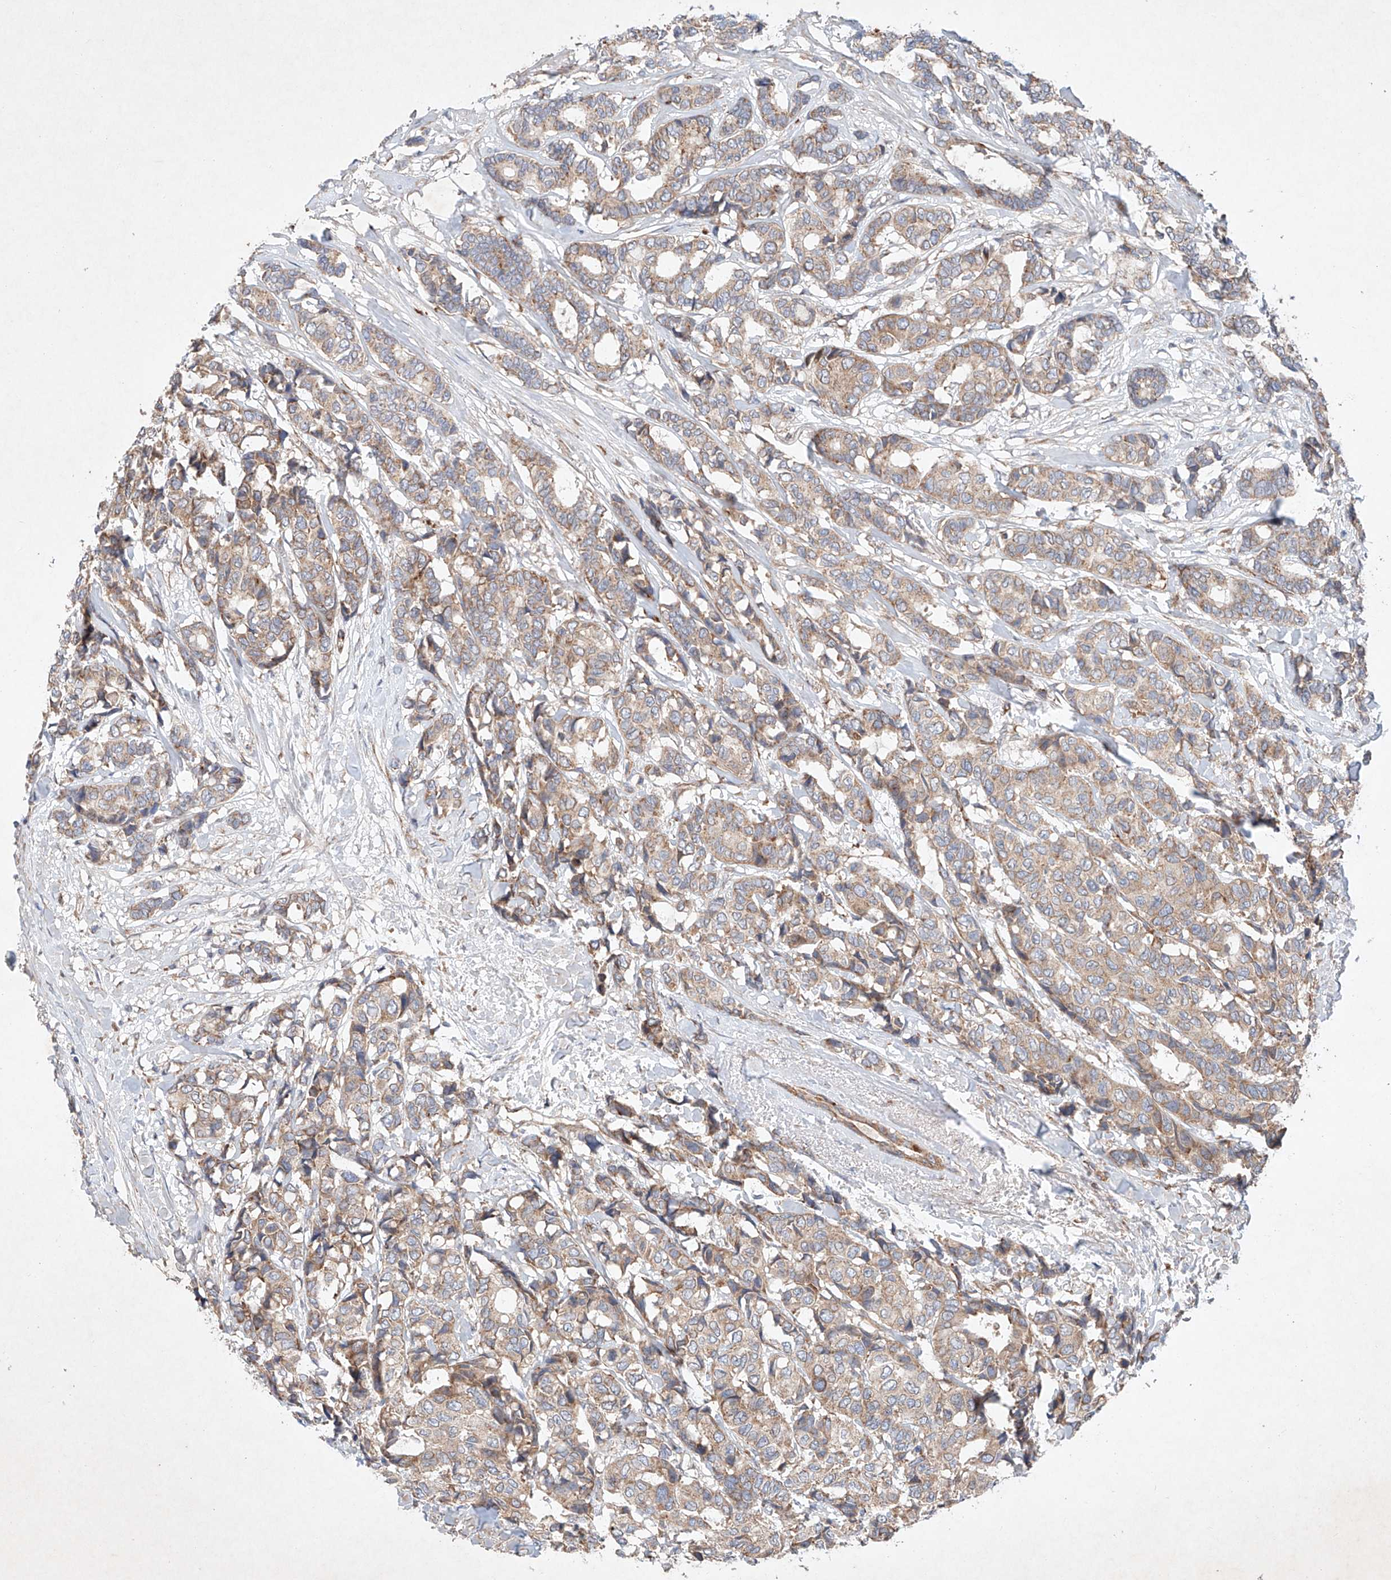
{"staining": {"intensity": "weak", "quantity": ">75%", "location": "cytoplasmic/membranous"}, "tissue": "breast cancer", "cell_type": "Tumor cells", "image_type": "cancer", "snomed": [{"axis": "morphology", "description": "Duct carcinoma"}, {"axis": "topography", "description": "Breast"}], "caption": "The photomicrograph demonstrates a brown stain indicating the presence of a protein in the cytoplasmic/membranous of tumor cells in breast cancer.", "gene": "FASTK", "patient": {"sex": "female", "age": 87}}